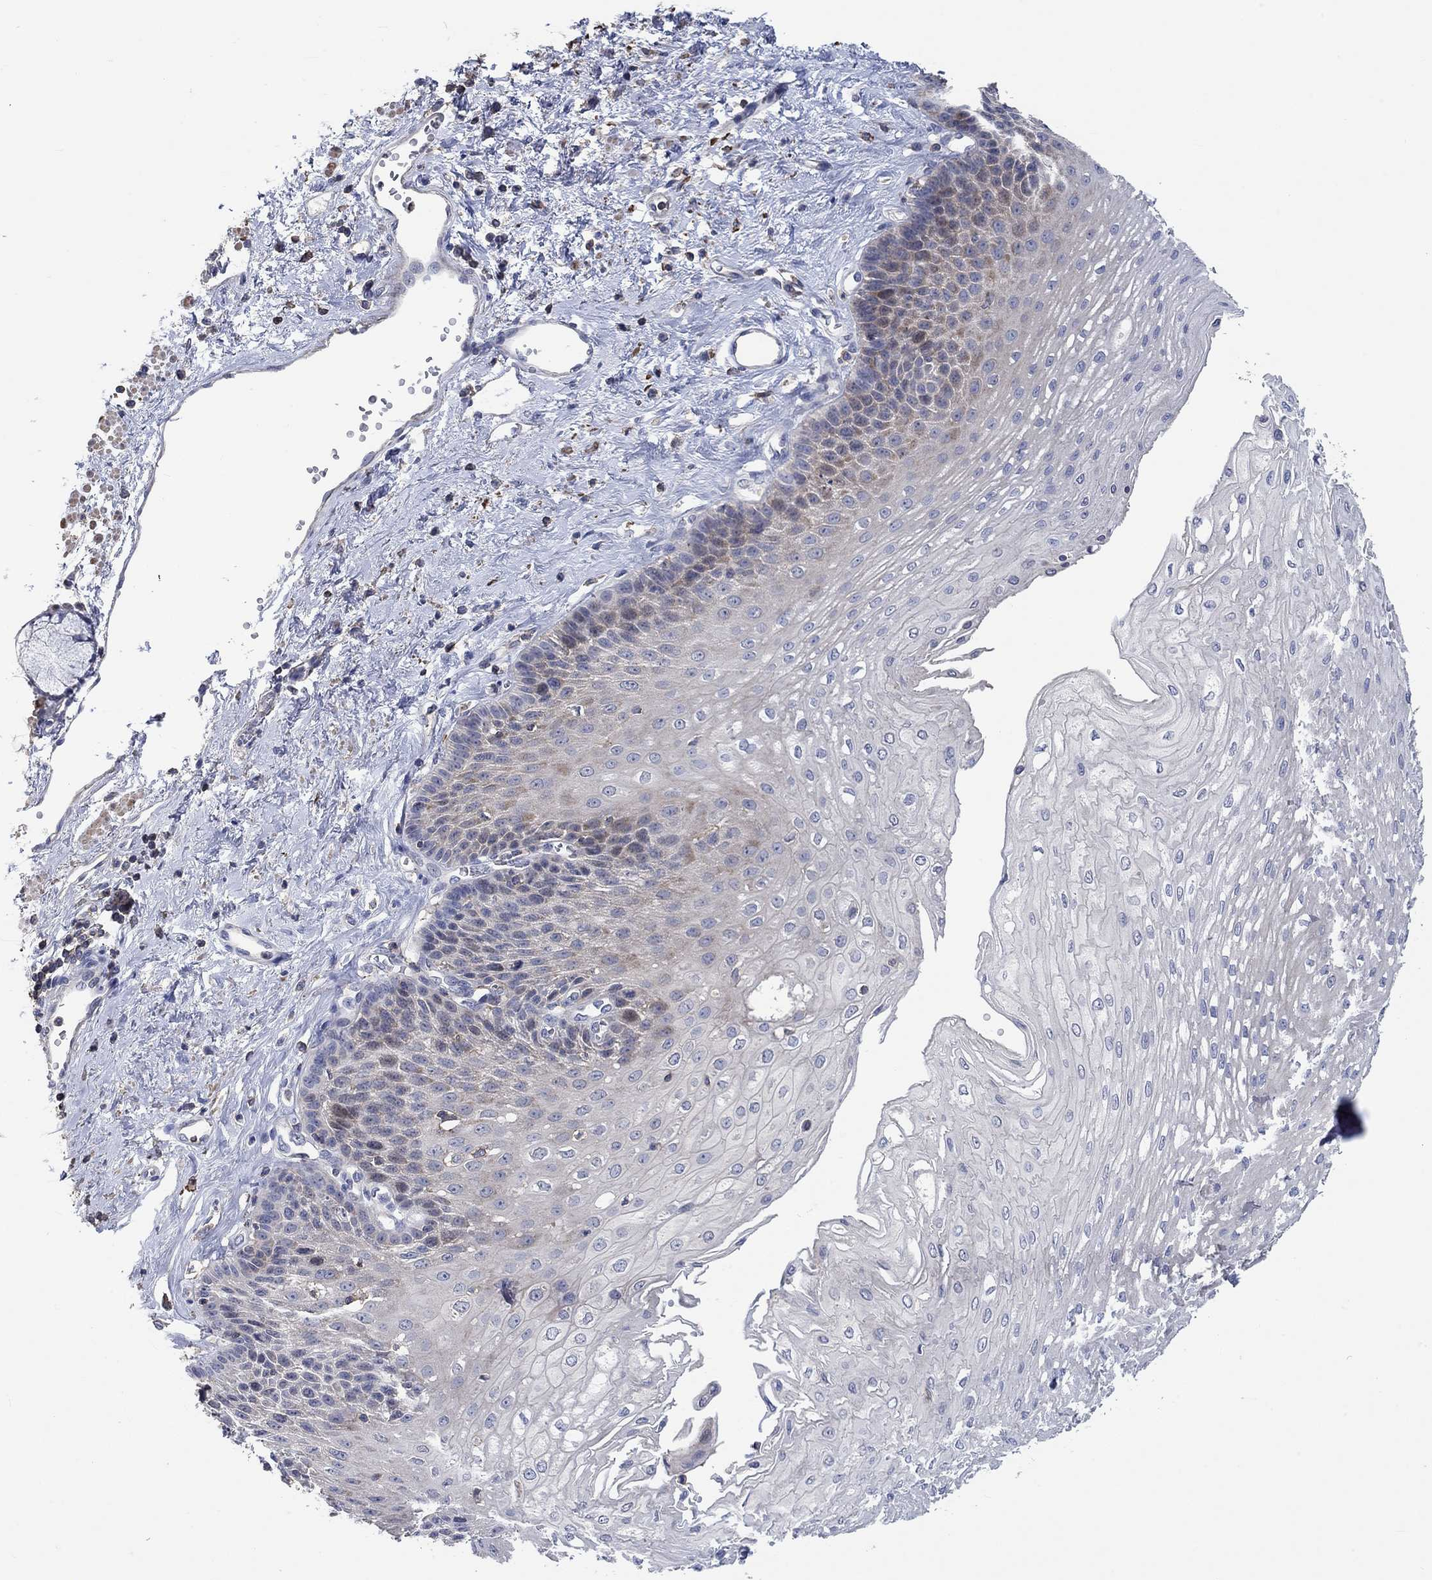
{"staining": {"intensity": "moderate", "quantity": "<25%", "location": "cytoplasmic/membranous"}, "tissue": "esophagus", "cell_type": "Squamous epithelial cells", "image_type": "normal", "snomed": [{"axis": "morphology", "description": "Normal tissue, NOS"}, {"axis": "topography", "description": "Esophagus"}], "caption": "Immunohistochemistry (DAB) staining of normal human esophagus demonstrates moderate cytoplasmic/membranous protein staining in approximately <25% of squamous epithelial cells.", "gene": "TNFAIP8L3", "patient": {"sex": "female", "age": 62}}